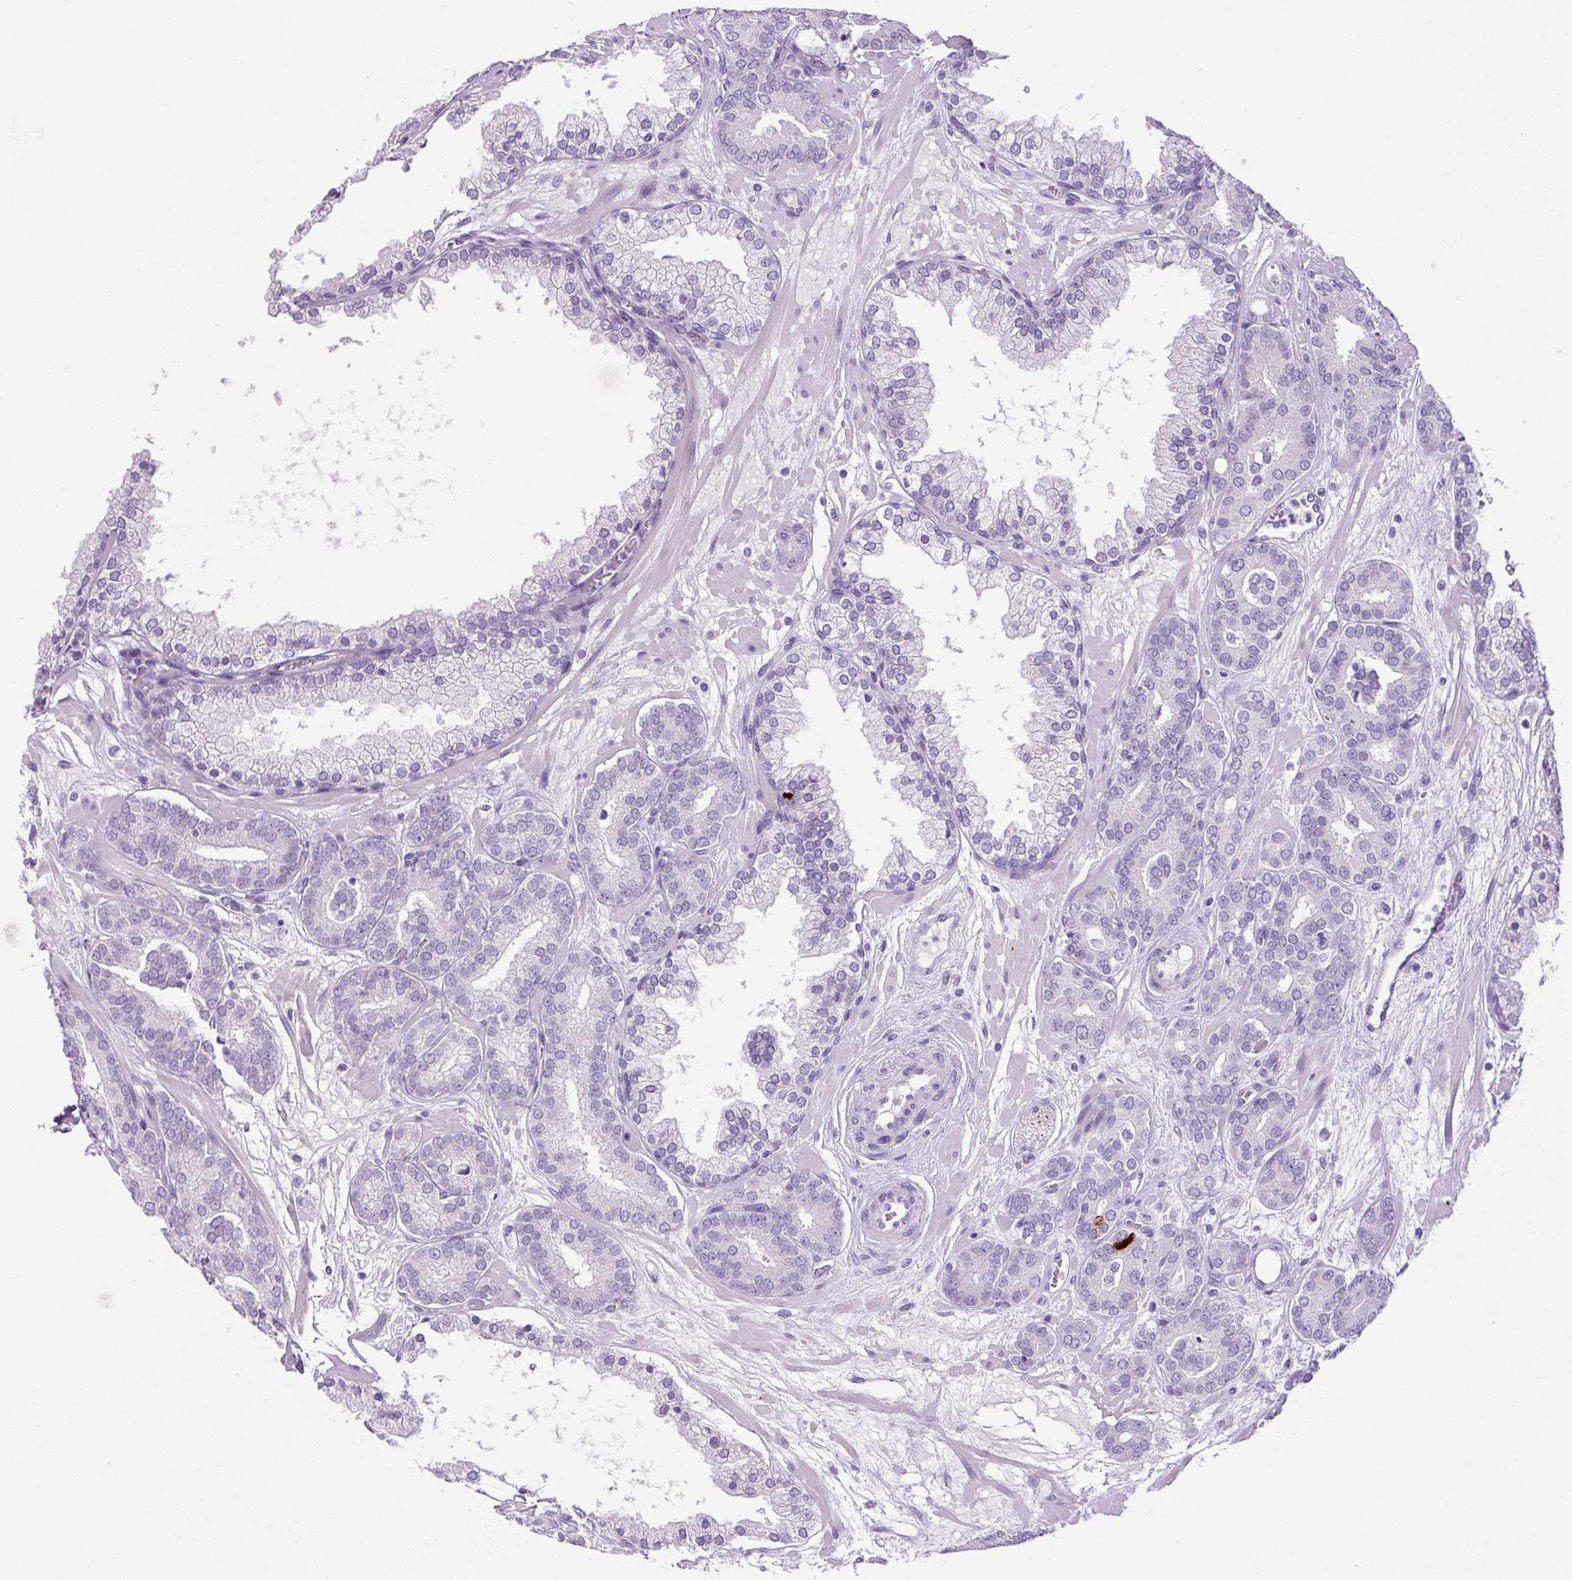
{"staining": {"intensity": "negative", "quantity": "none", "location": "none"}, "tissue": "prostate cancer", "cell_type": "Tumor cells", "image_type": "cancer", "snomed": [{"axis": "morphology", "description": "Adenocarcinoma, High grade"}, {"axis": "topography", "description": "Prostate"}], "caption": "The micrograph displays no staining of tumor cells in high-grade adenocarcinoma (prostate). (Stains: DAB immunohistochemistry with hematoxylin counter stain, Microscopy: brightfield microscopy at high magnification).", "gene": "CHGA", "patient": {"sex": "male", "age": 66}}